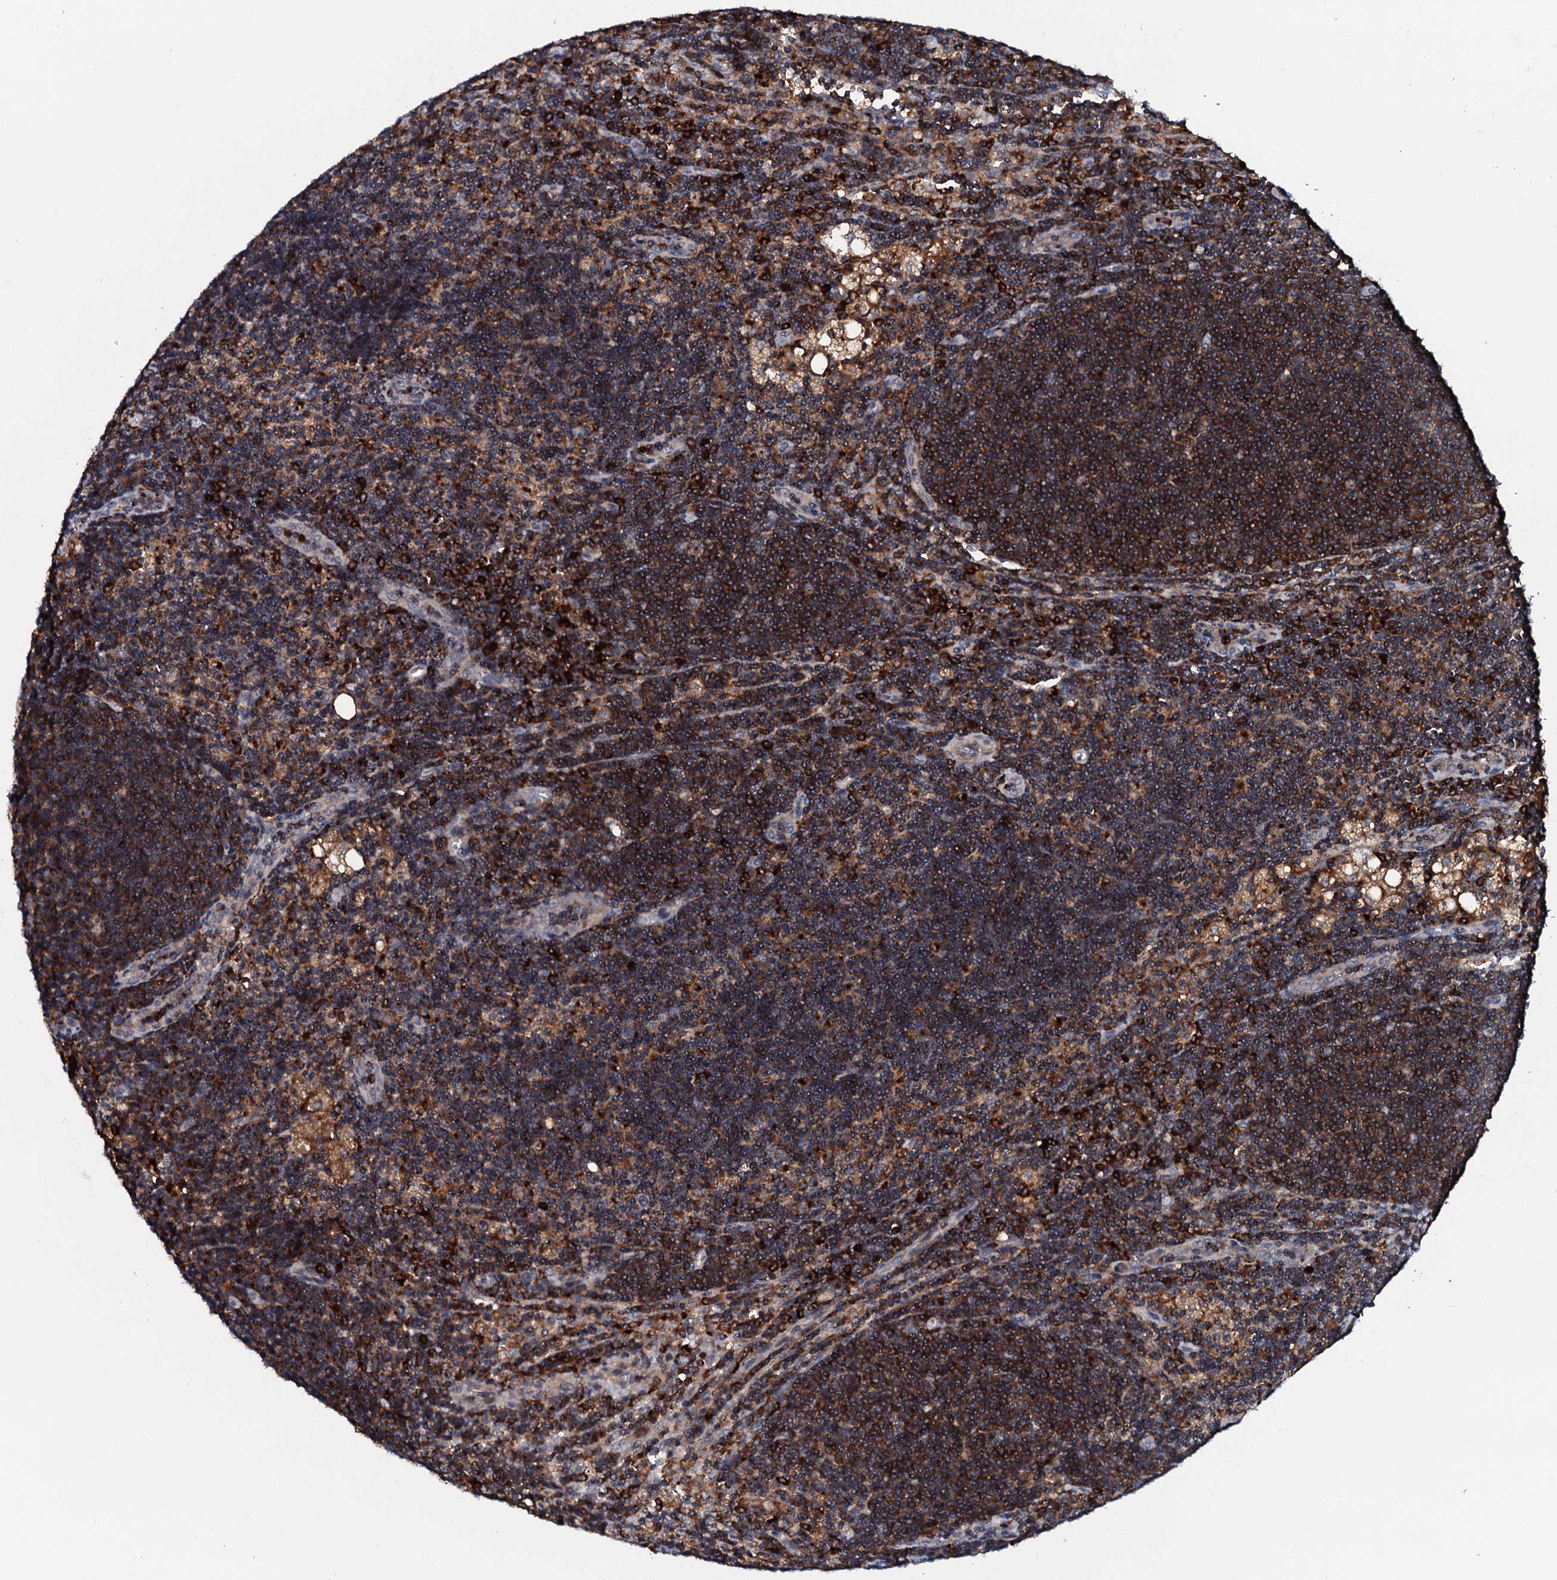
{"staining": {"intensity": "moderate", "quantity": "25%-75%", "location": "cytoplasmic/membranous"}, "tissue": "lymph node", "cell_type": "Germinal center cells", "image_type": "normal", "snomed": [{"axis": "morphology", "description": "Normal tissue, NOS"}, {"axis": "topography", "description": "Lymph node"}], "caption": "Immunohistochemistry (IHC) staining of unremarkable lymph node, which displays medium levels of moderate cytoplasmic/membranous positivity in approximately 25%-75% of germinal center cells indicating moderate cytoplasmic/membranous protein expression. The staining was performed using DAB (brown) for protein detection and nuclei were counterstained in hematoxylin (blue).", "gene": "VAMP8", "patient": {"sex": "male", "age": 24}}